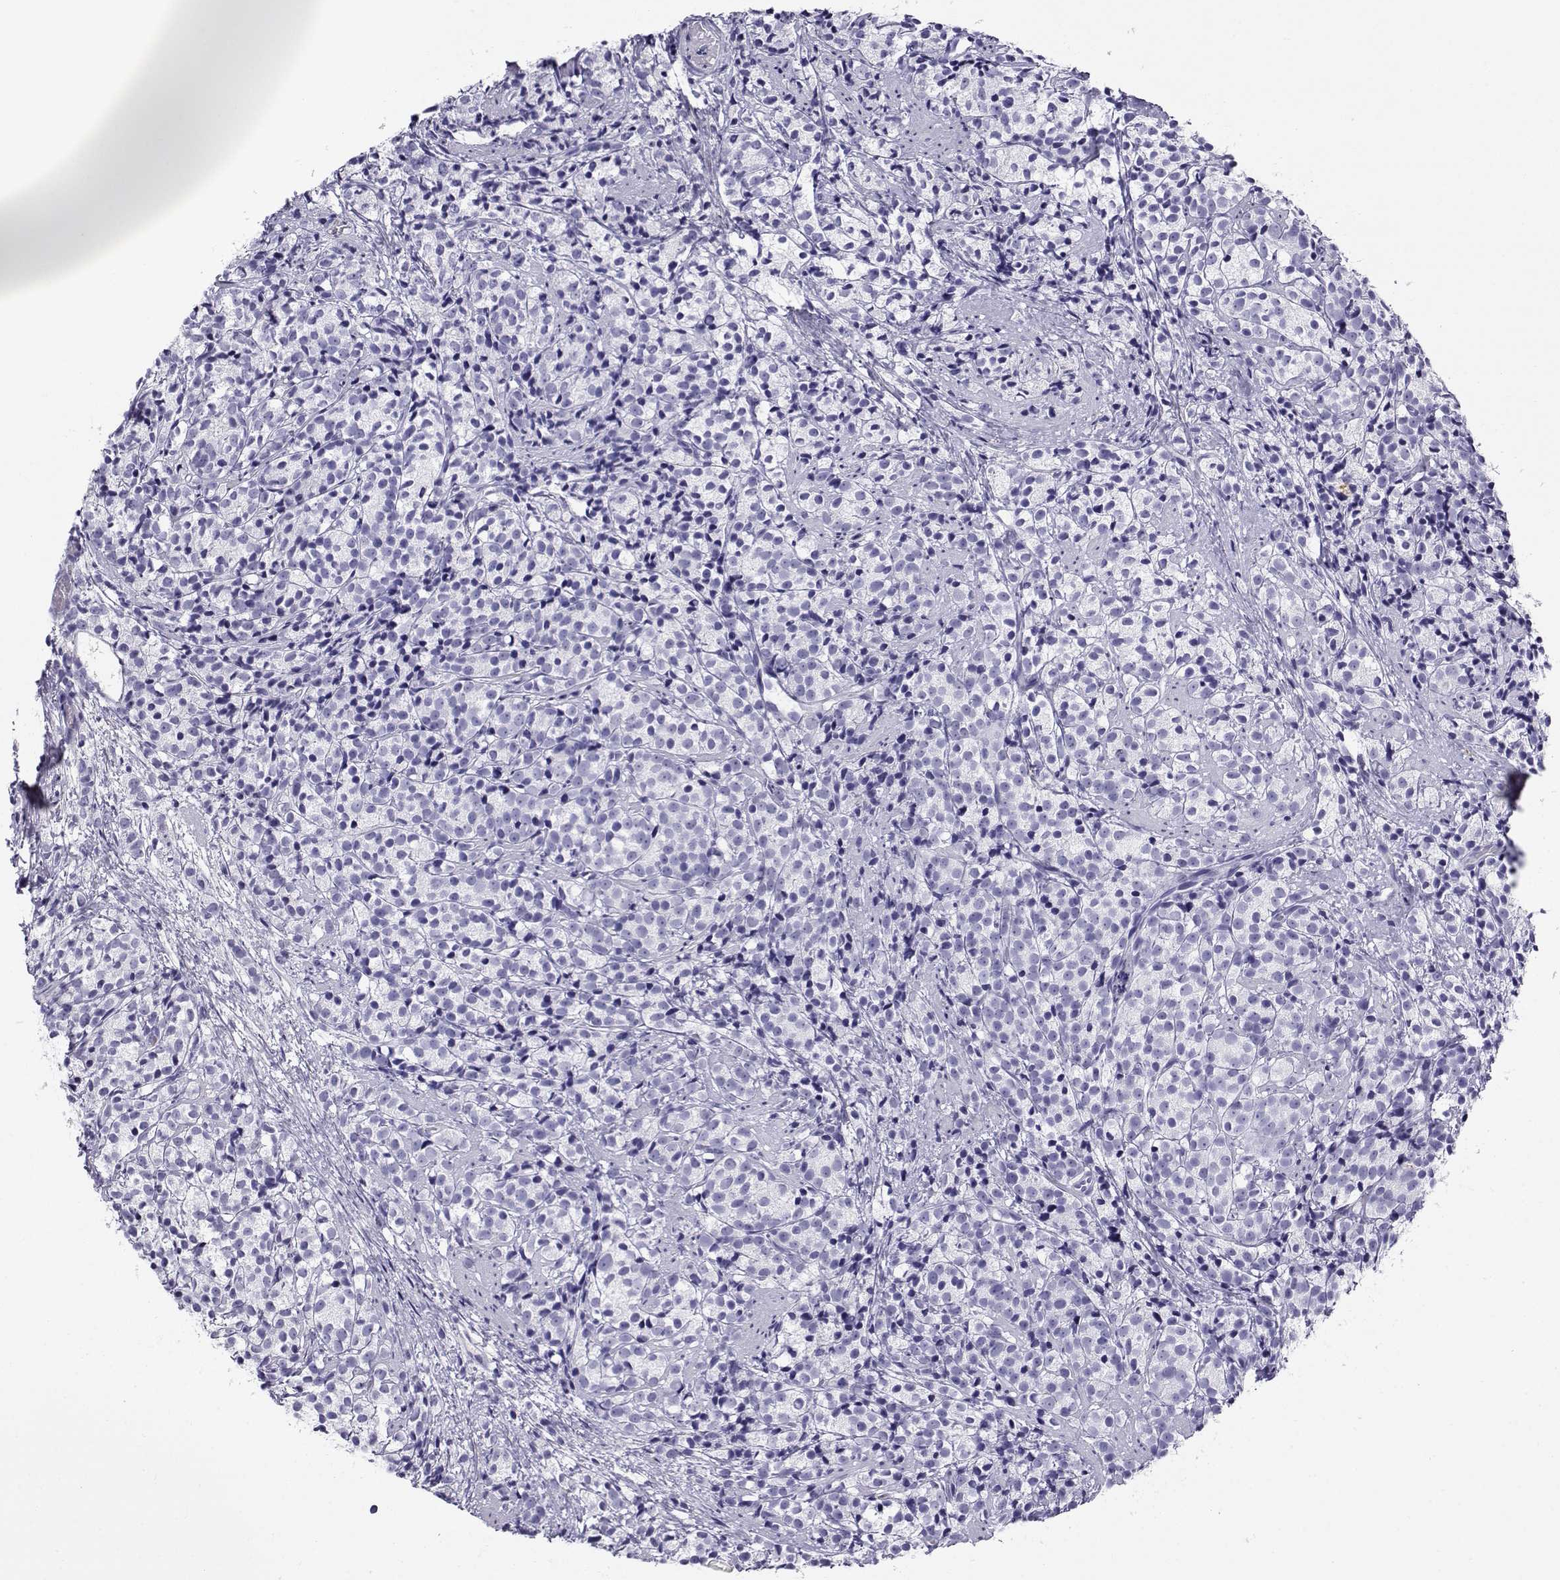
{"staining": {"intensity": "negative", "quantity": "none", "location": "none"}, "tissue": "prostate cancer", "cell_type": "Tumor cells", "image_type": "cancer", "snomed": [{"axis": "morphology", "description": "Adenocarcinoma, High grade"}, {"axis": "topography", "description": "Prostate"}], "caption": "Tumor cells are negative for protein expression in human prostate cancer (high-grade adenocarcinoma). Brightfield microscopy of IHC stained with DAB (brown) and hematoxylin (blue), captured at high magnification.", "gene": "RHOXF2", "patient": {"sex": "male", "age": 53}}